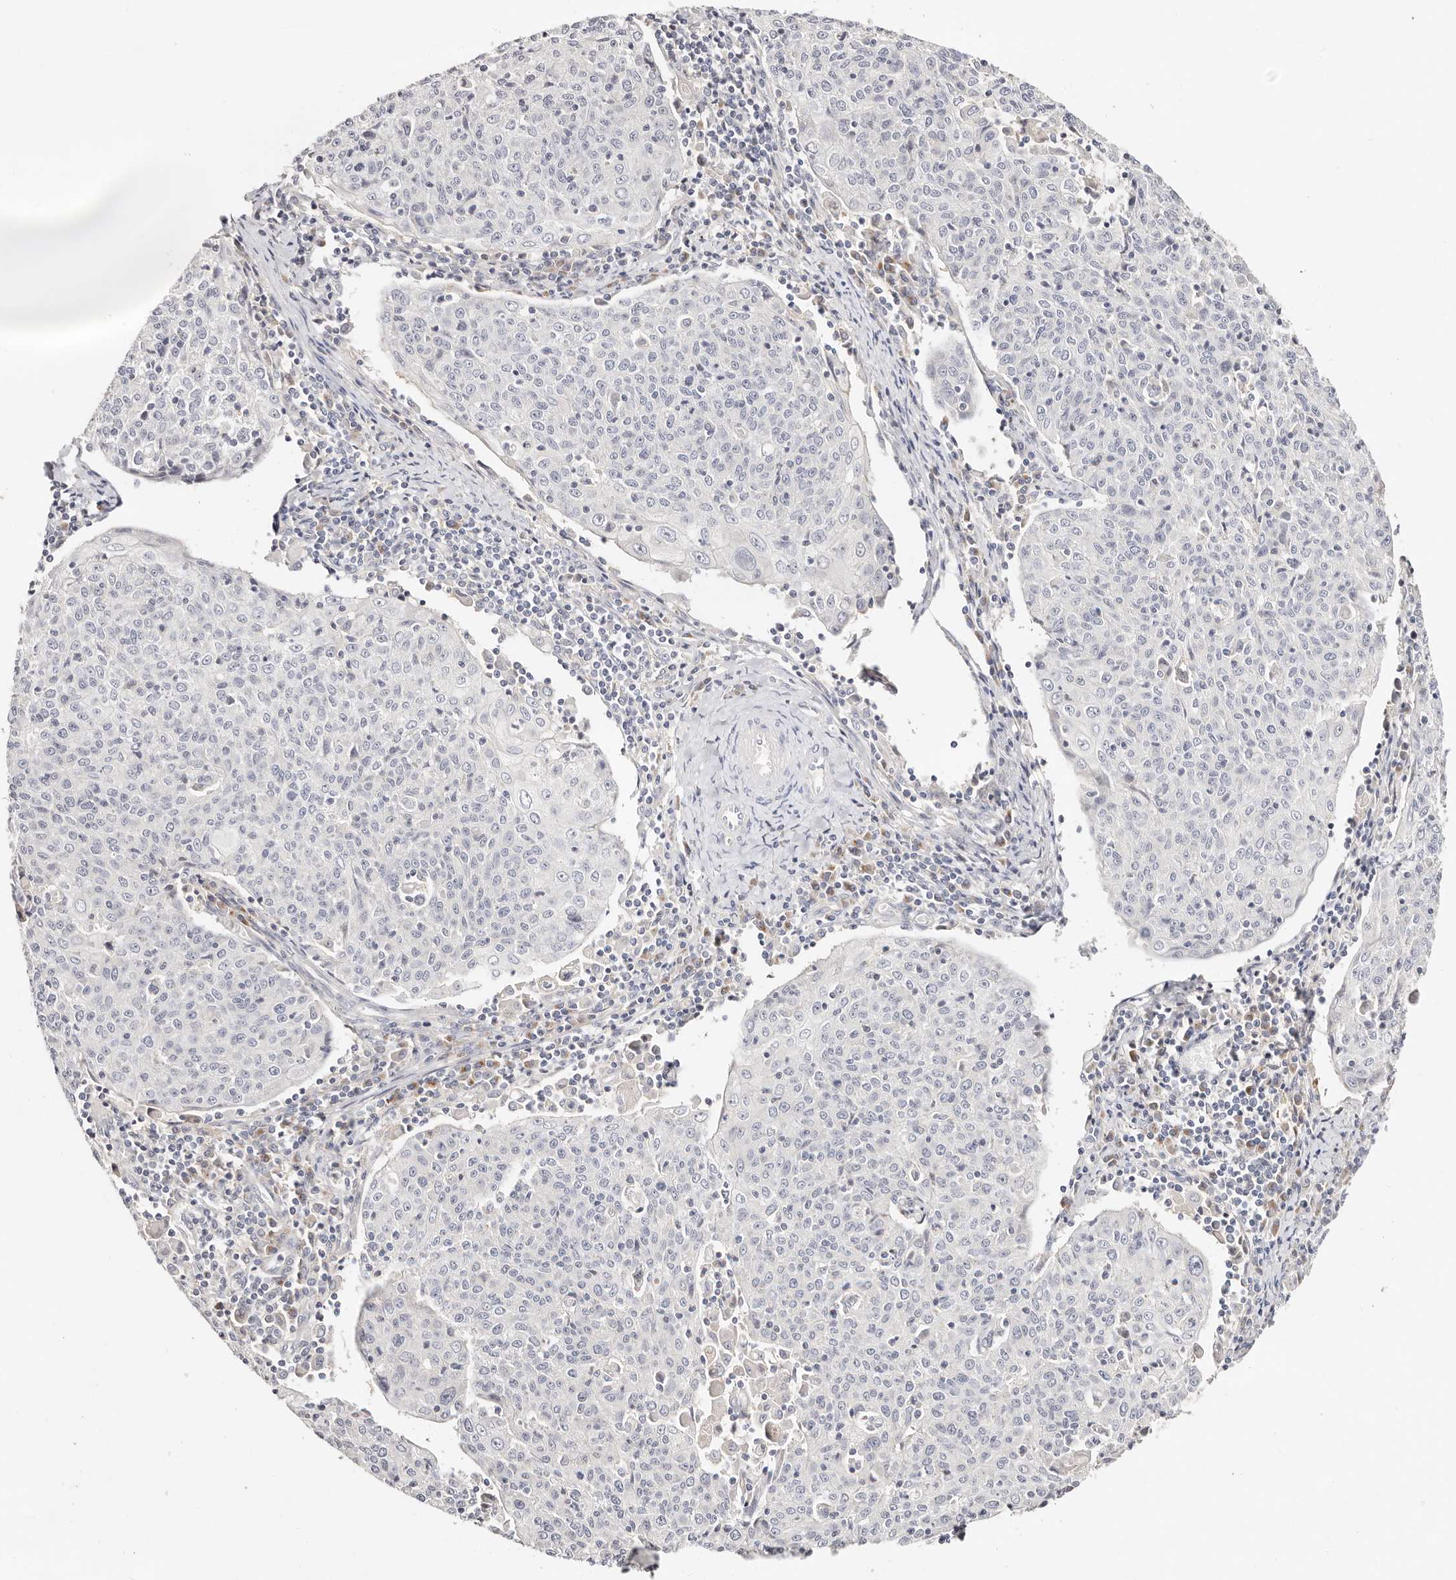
{"staining": {"intensity": "negative", "quantity": "none", "location": "none"}, "tissue": "cervical cancer", "cell_type": "Tumor cells", "image_type": "cancer", "snomed": [{"axis": "morphology", "description": "Squamous cell carcinoma, NOS"}, {"axis": "topography", "description": "Cervix"}], "caption": "This is an immunohistochemistry micrograph of human cervical cancer (squamous cell carcinoma). There is no staining in tumor cells.", "gene": "DNASE1", "patient": {"sex": "female", "age": 48}}